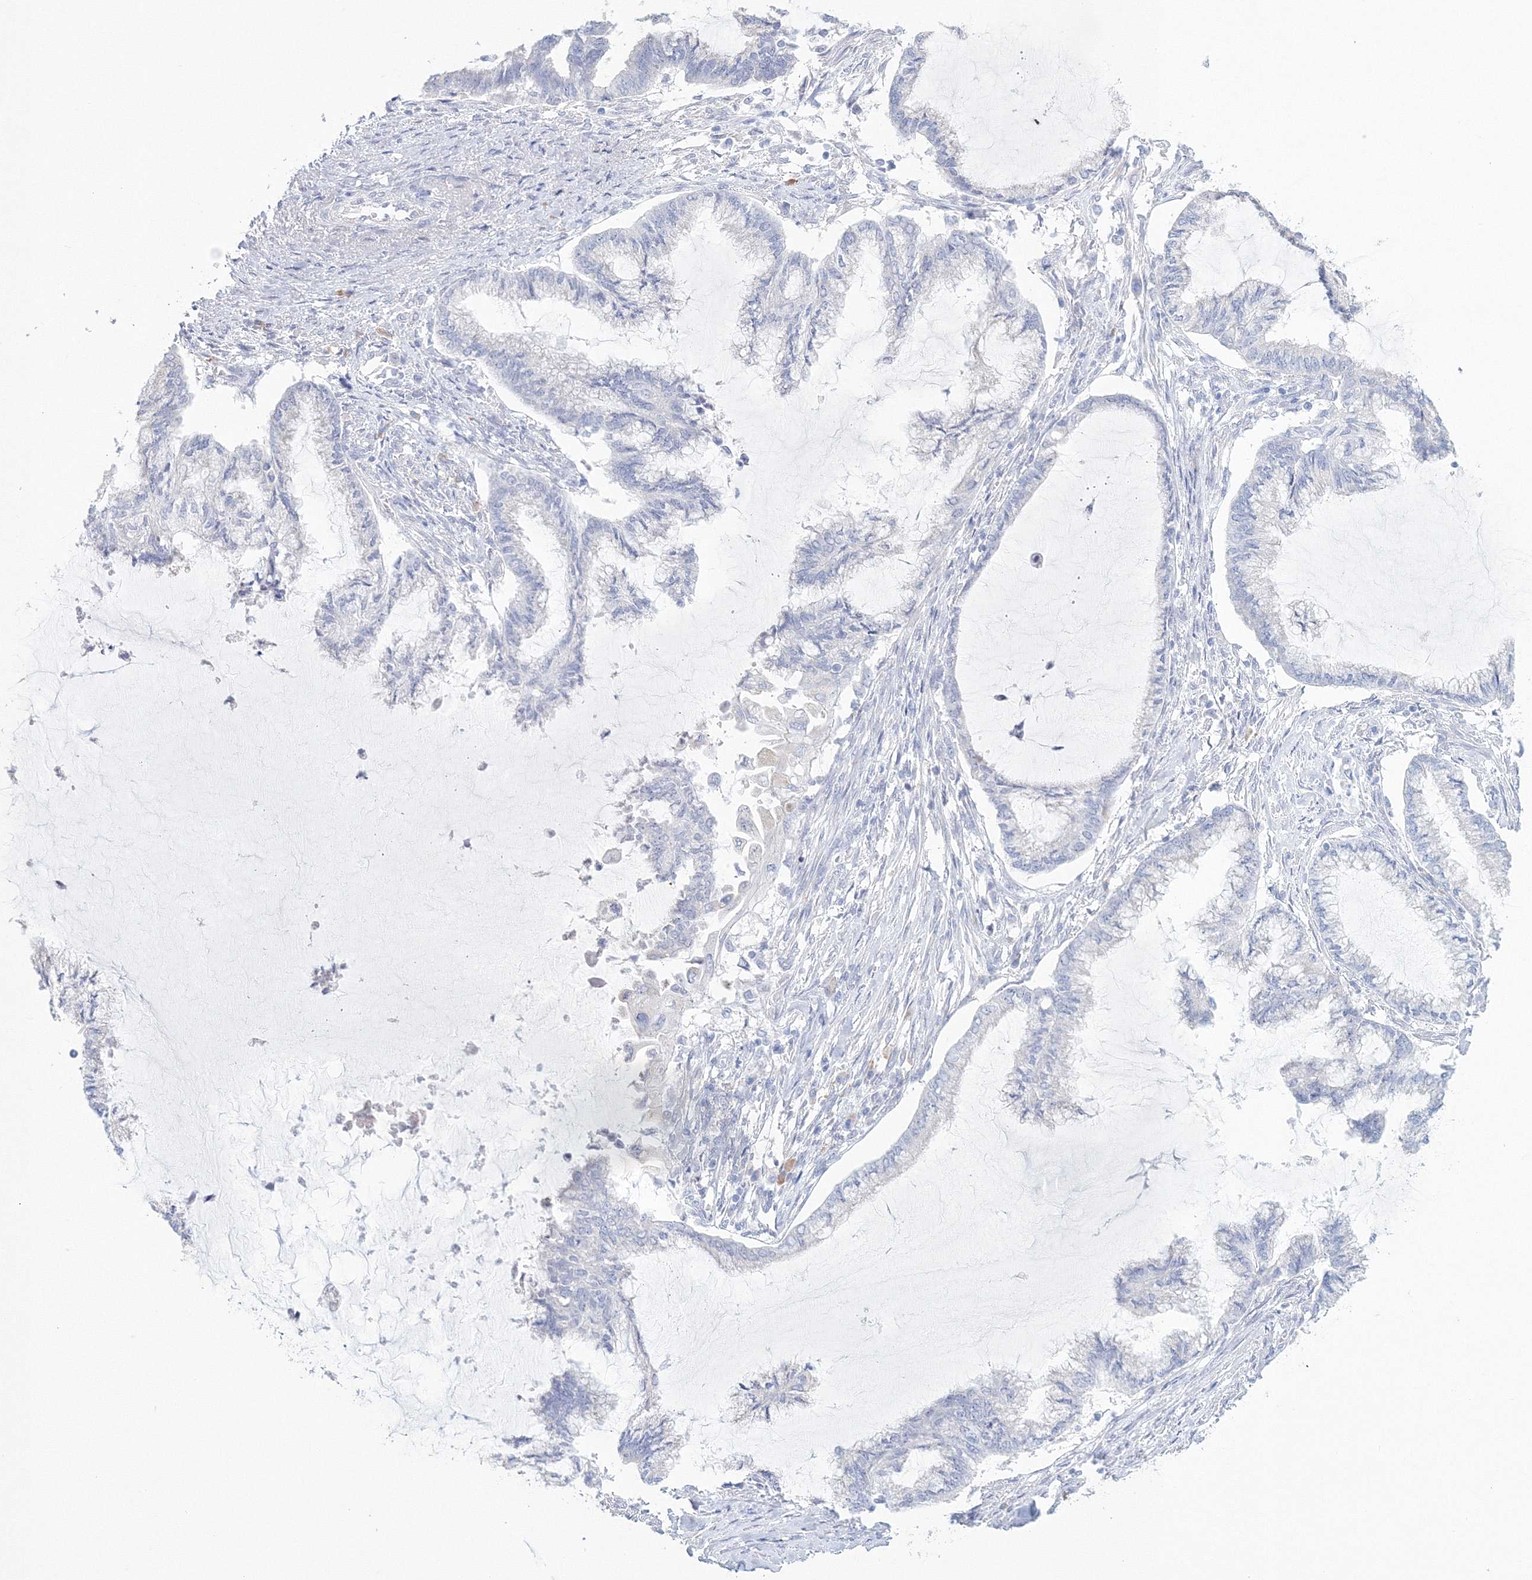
{"staining": {"intensity": "negative", "quantity": "none", "location": "none"}, "tissue": "endometrial cancer", "cell_type": "Tumor cells", "image_type": "cancer", "snomed": [{"axis": "morphology", "description": "Adenocarcinoma, NOS"}, {"axis": "topography", "description": "Endometrium"}], "caption": "An image of endometrial adenocarcinoma stained for a protein shows no brown staining in tumor cells.", "gene": "VSIG1", "patient": {"sex": "female", "age": 86}}